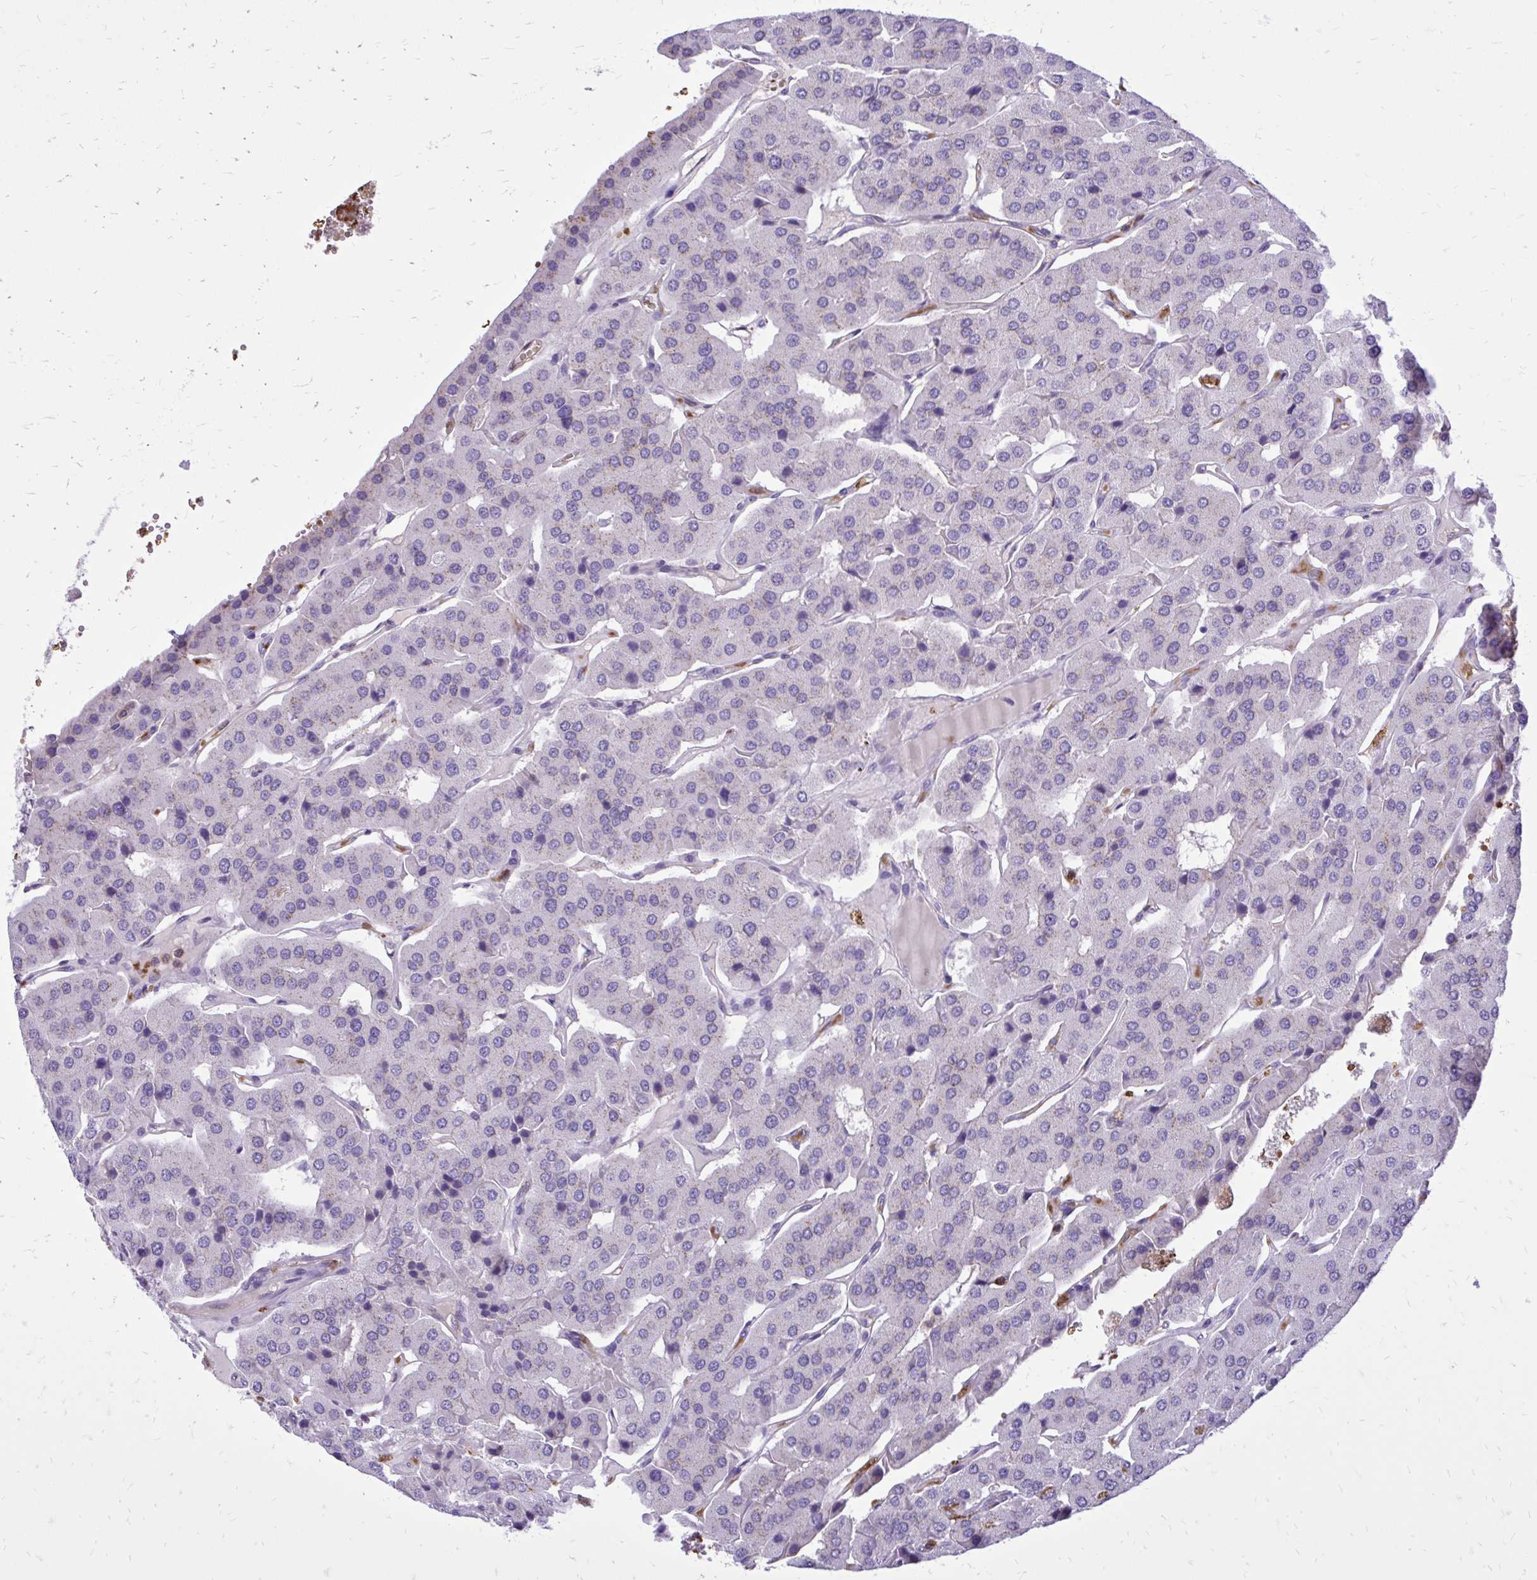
{"staining": {"intensity": "negative", "quantity": "none", "location": "none"}, "tissue": "parathyroid gland", "cell_type": "Glandular cells", "image_type": "normal", "snomed": [{"axis": "morphology", "description": "Normal tissue, NOS"}, {"axis": "morphology", "description": "Adenoma, NOS"}, {"axis": "topography", "description": "Parathyroid gland"}], "caption": "Parathyroid gland stained for a protein using IHC shows no positivity glandular cells.", "gene": "CAT", "patient": {"sex": "female", "age": 86}}